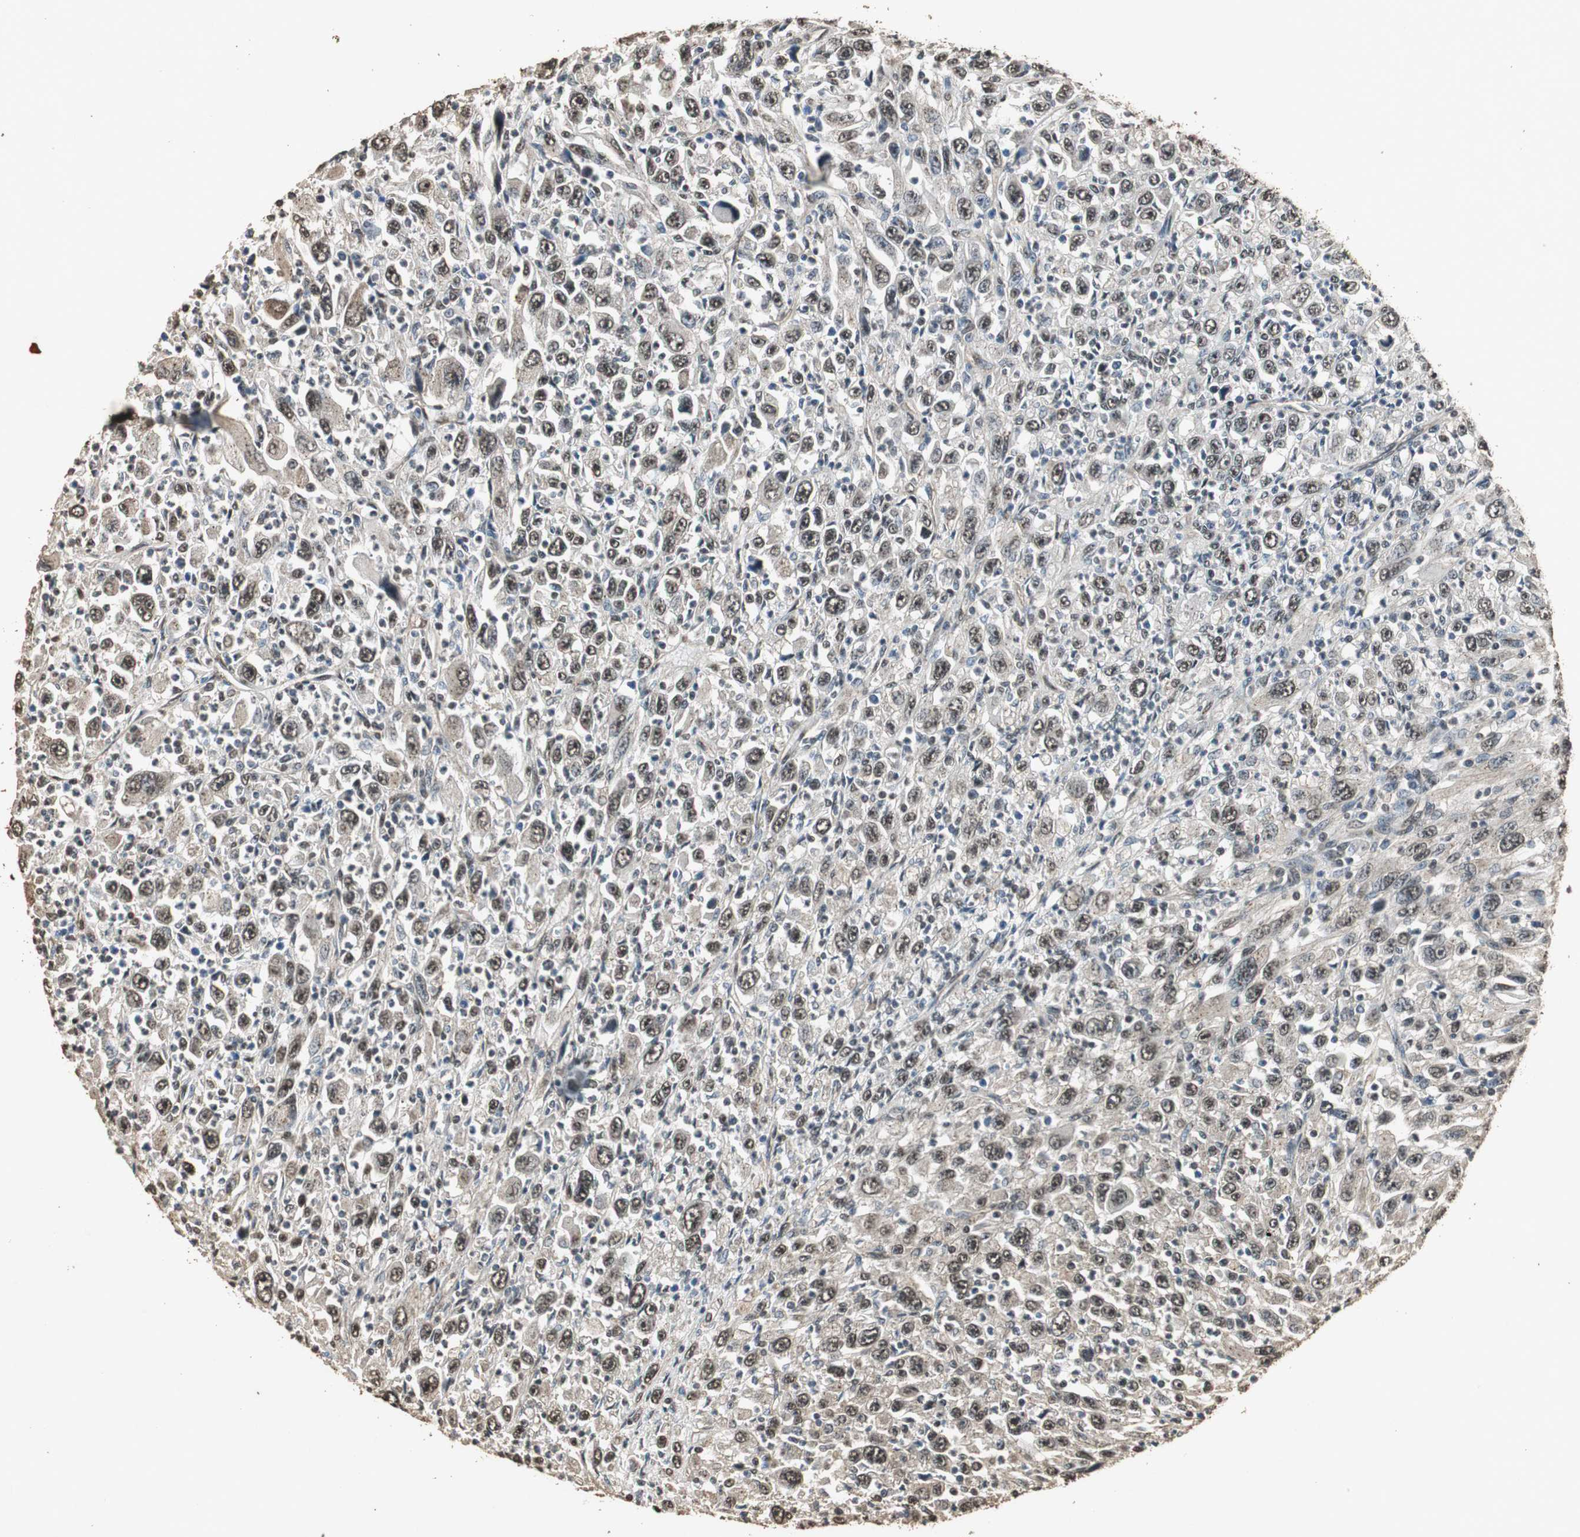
{"staining": {"intensity": "moderate", "quantity": ">75%", "location": "cytoplasmic/membranous,nuclear"}, "tissue": "melanoma", "cell_type": "Tumor cells", "image_type": "cancer", "snomed": [{"axis": "morphology", "description": "Malignant melanoma, Metastatic site"}, {"axis": "topography", "description": "Skin"}], "caption": "Immunohistochemical staining of malignant melanoma (metastatic site) demonstrates moderate cytoplasmic/membranous and nuclear protein positivity in approximately >75% of tumor cells.", "gene": "PPP1R13B", "patient": {"sex": "female", "age": 56}}